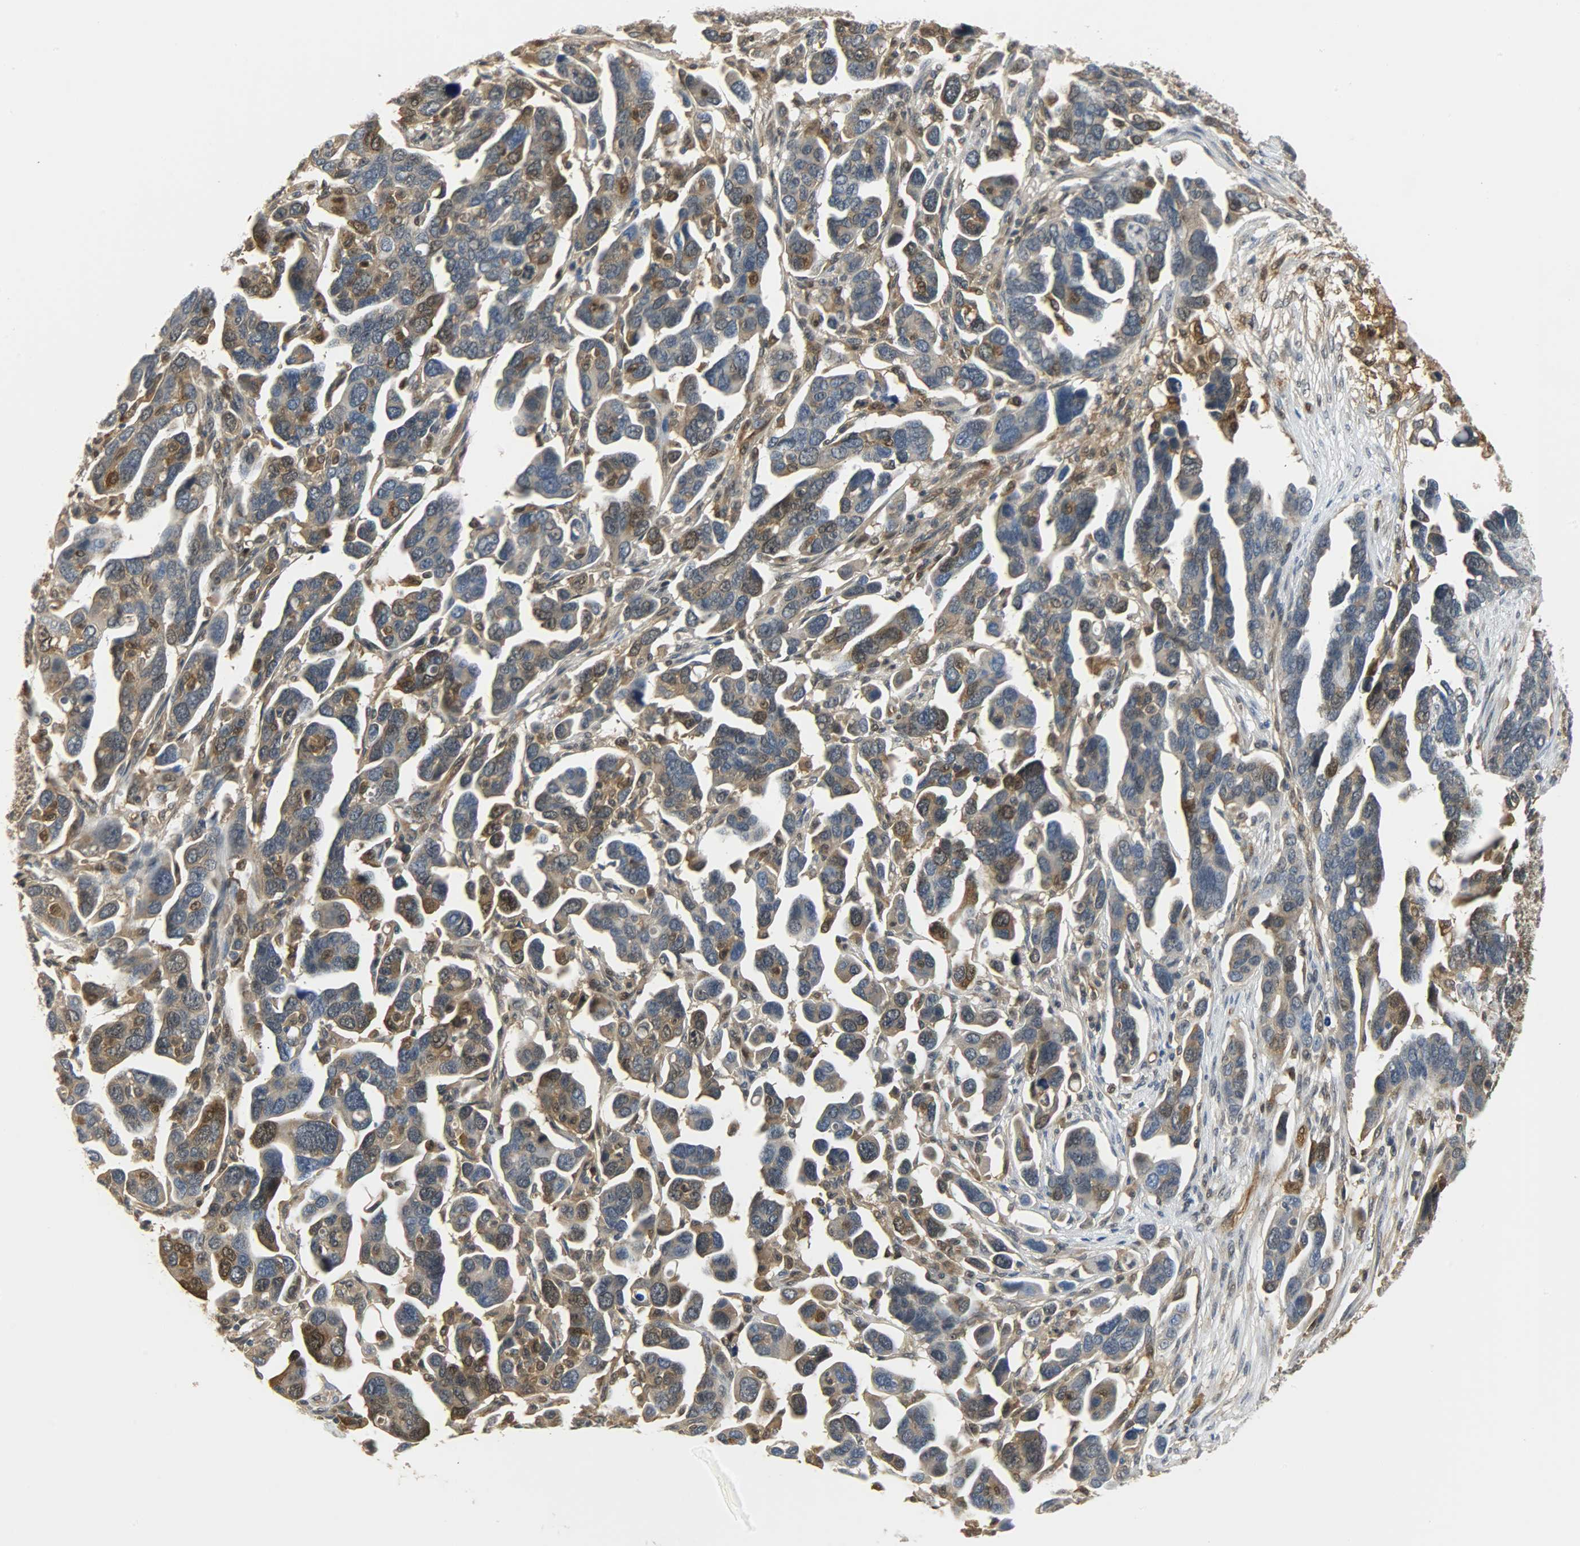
{"staining": {"intensity": "strong", "quantity": "25%-75%", "location": "cytoplasmic/membranous,nuclear"}, "tissue": "ovarian cancer", "cell_type": "Tumor cells", "image_type": "cancer", "snomed": [{"axis": "morphology", "description": "Cystadenocarcinoma, serous, NOS"}, {"axis": "topography", "description": "Ovary"}], "caption": "IHC of ovarian serous cystadenocarcinoma reveals high levels of strong cytoplasmic/membranous and nuclear staining in about 25%-75% of tumor cells.", "gene": "EIF4EBP1", "patient": {"sex": "female", "age": 54}}